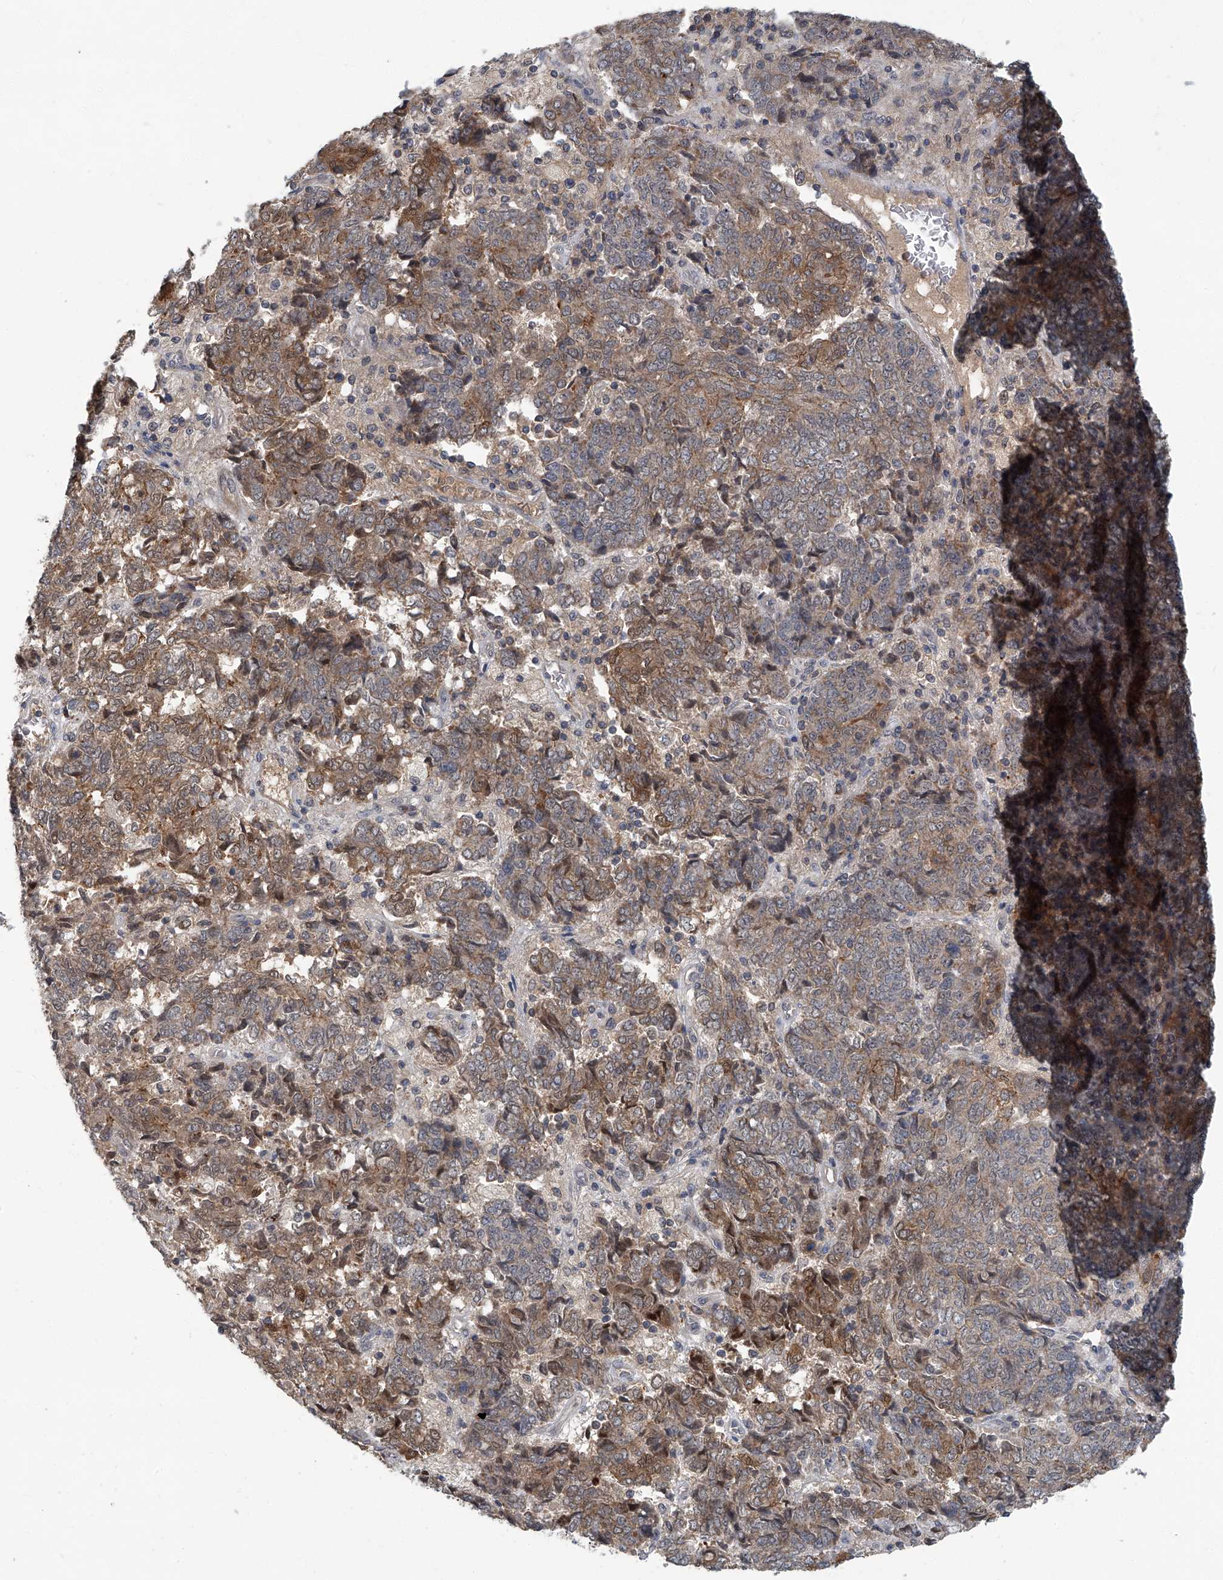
{"staining": {"intensity": "moderate", "quantity": "25%-75%", "location": "cytoplasmic/membranous"}, "tissue": "endometrial cancer", "cell_type": "Tumor cells", "image_type": "cancer", "snomed": [{"axis": "morphology", "description": "Adenocarcinoma, NOS"}, {"axis": "topography", "description": "Endometrium"}], "caption": "Protein expression analysis of adenocarcinoma (endometrial) exhibits moderate cytoplasmic/membranous positivity in about 25%-75% of tumor cells.", "gene": "AKNAD1", "patient": {"sex": "female", "age": 80}}